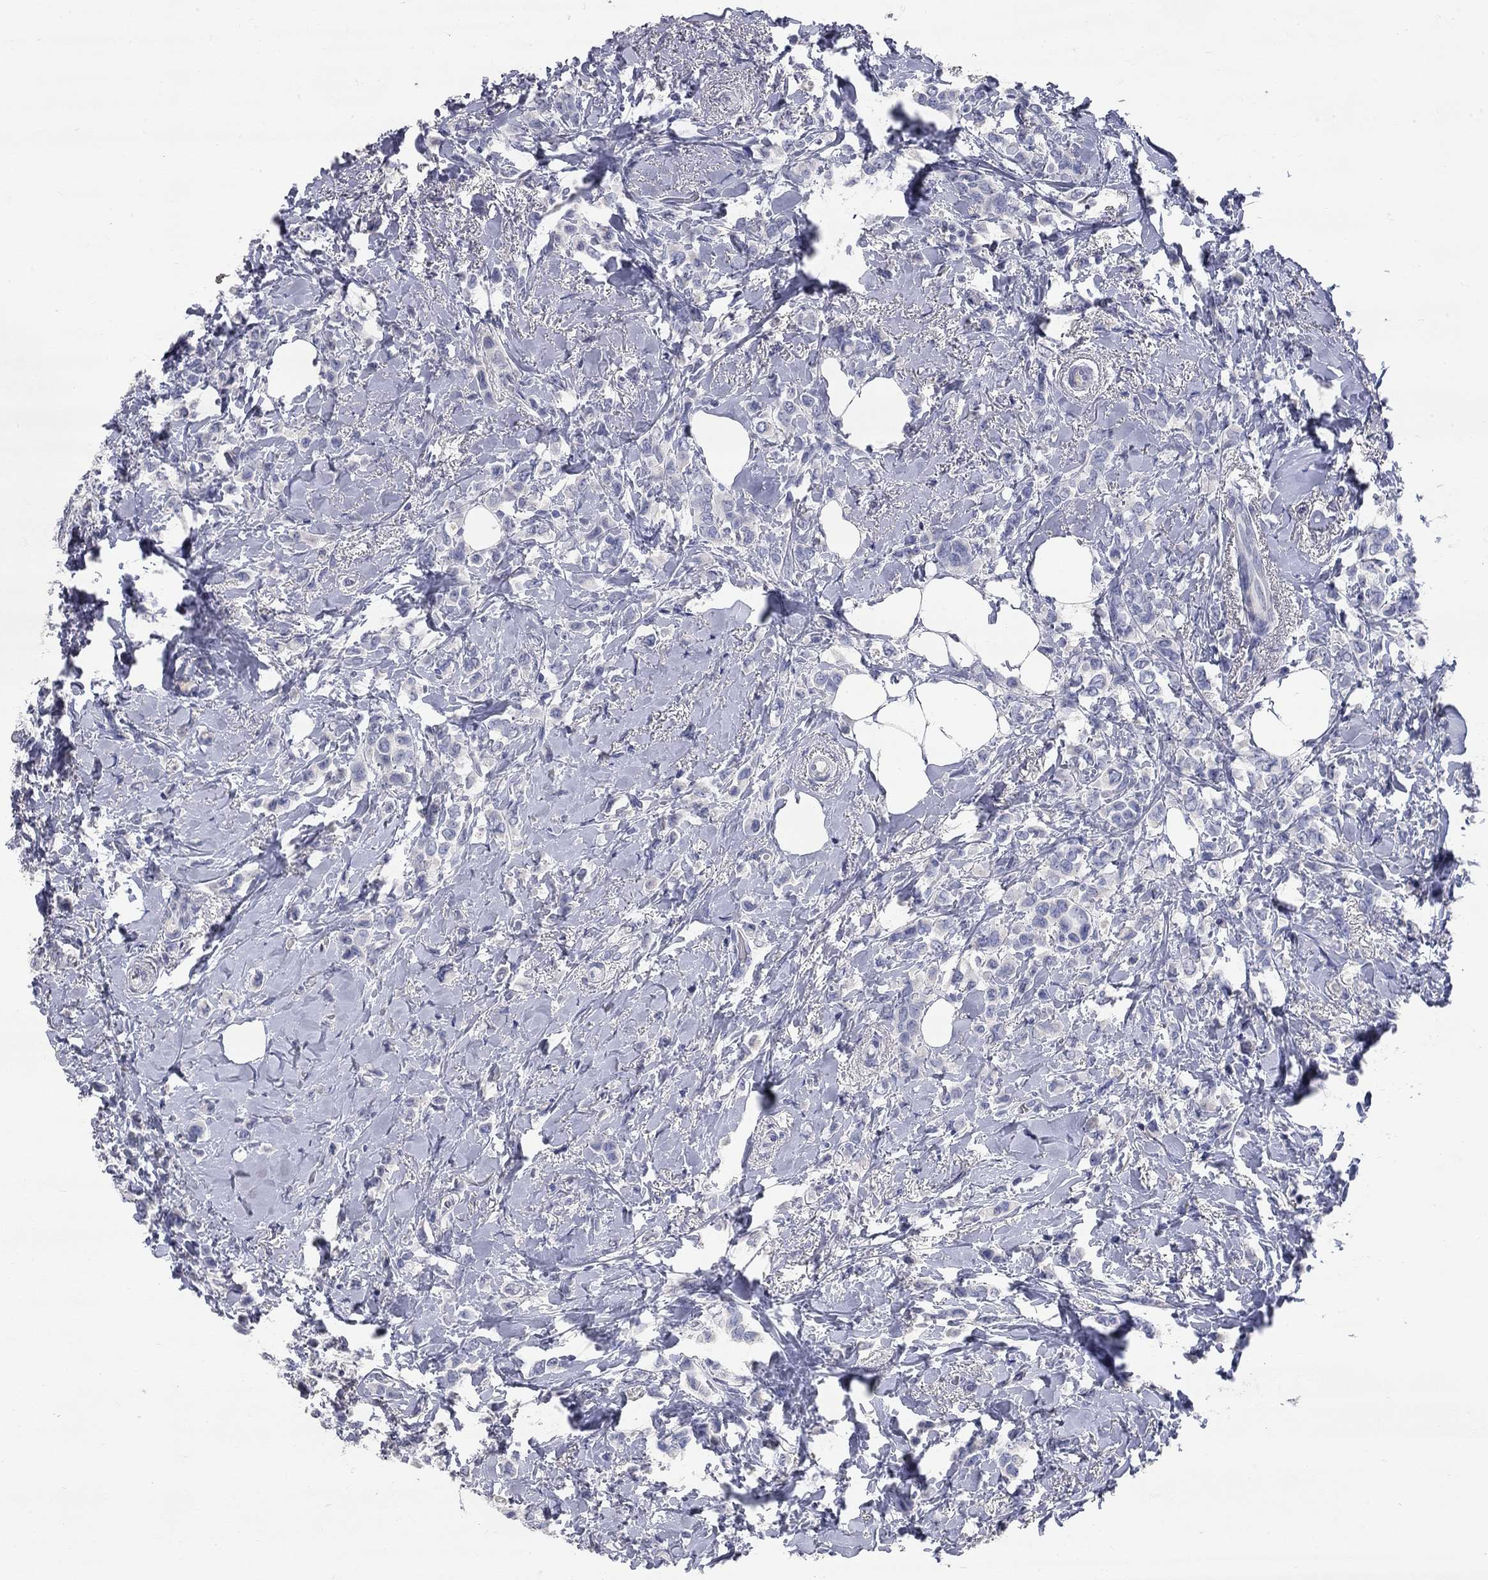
{"staining": {"intensity": "negative", "quantity": "none", "location": "none"}, "tissue": "breast cancer", "cell_type": "Tumor cells", "image_type": "cancer", "snomed": [{"axis": "morphology", "description": "Lobular carcinoma"}, {"axis": "topography", "description": "Breast"}], "caption": "Immunohistochemical staining of human breast cancer (lobular carcinoma) exhibits no significant positivity in tumor cells. The staining was performed using DAB (3,3'-diaminobenzidine) to visualize the protein expression in brown, while the nuclei were stained in blue with hematoxylin (Magnification: 20x).", "gene": "SYT12", "patient": {"sex": "female", "age": 66}}